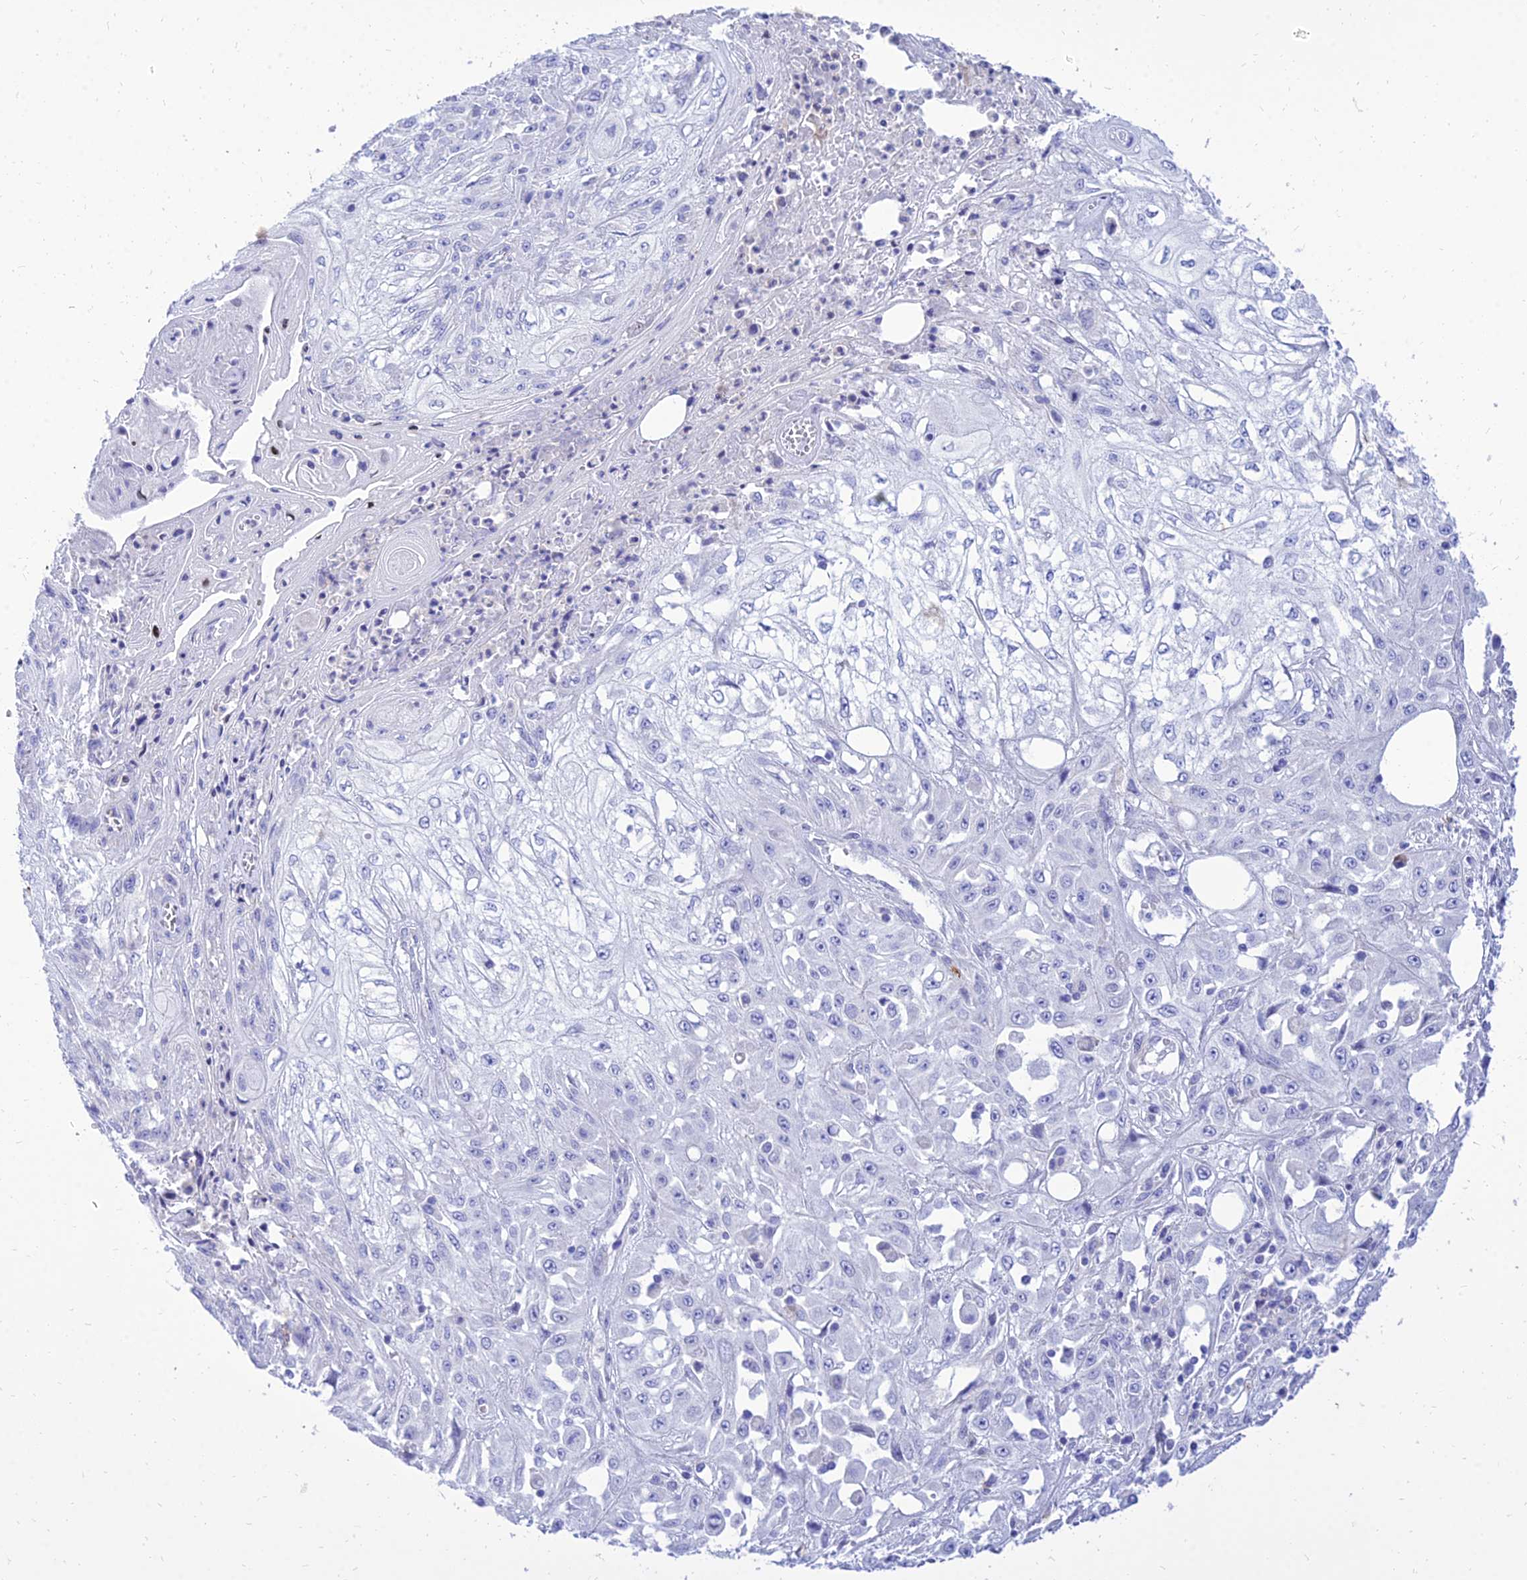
{"staining": {"intensity": "negative", "quantity": "none", "location": "none"}, "tissue": "skin cancer", "cell_type": "Tumor cells", "image_type": "cancer", "snomed": [{"axis": "morphology", "description": "Squamous cell carcinoma, NOS"}, {"axis": "morphology", "description": "Squamous cell carcinoma, metastatic, NOS"}, {"axis": "topography", "description": "Skin"}, {"axis": "topography", "description": "Lymph node"}], "caption": "Protein analysis of skin metastatic squamous cell carcinoma displays no significant expression in tumor cells.", "gene": "PKN3", "patient": {"sex": "male", "age": 75}}